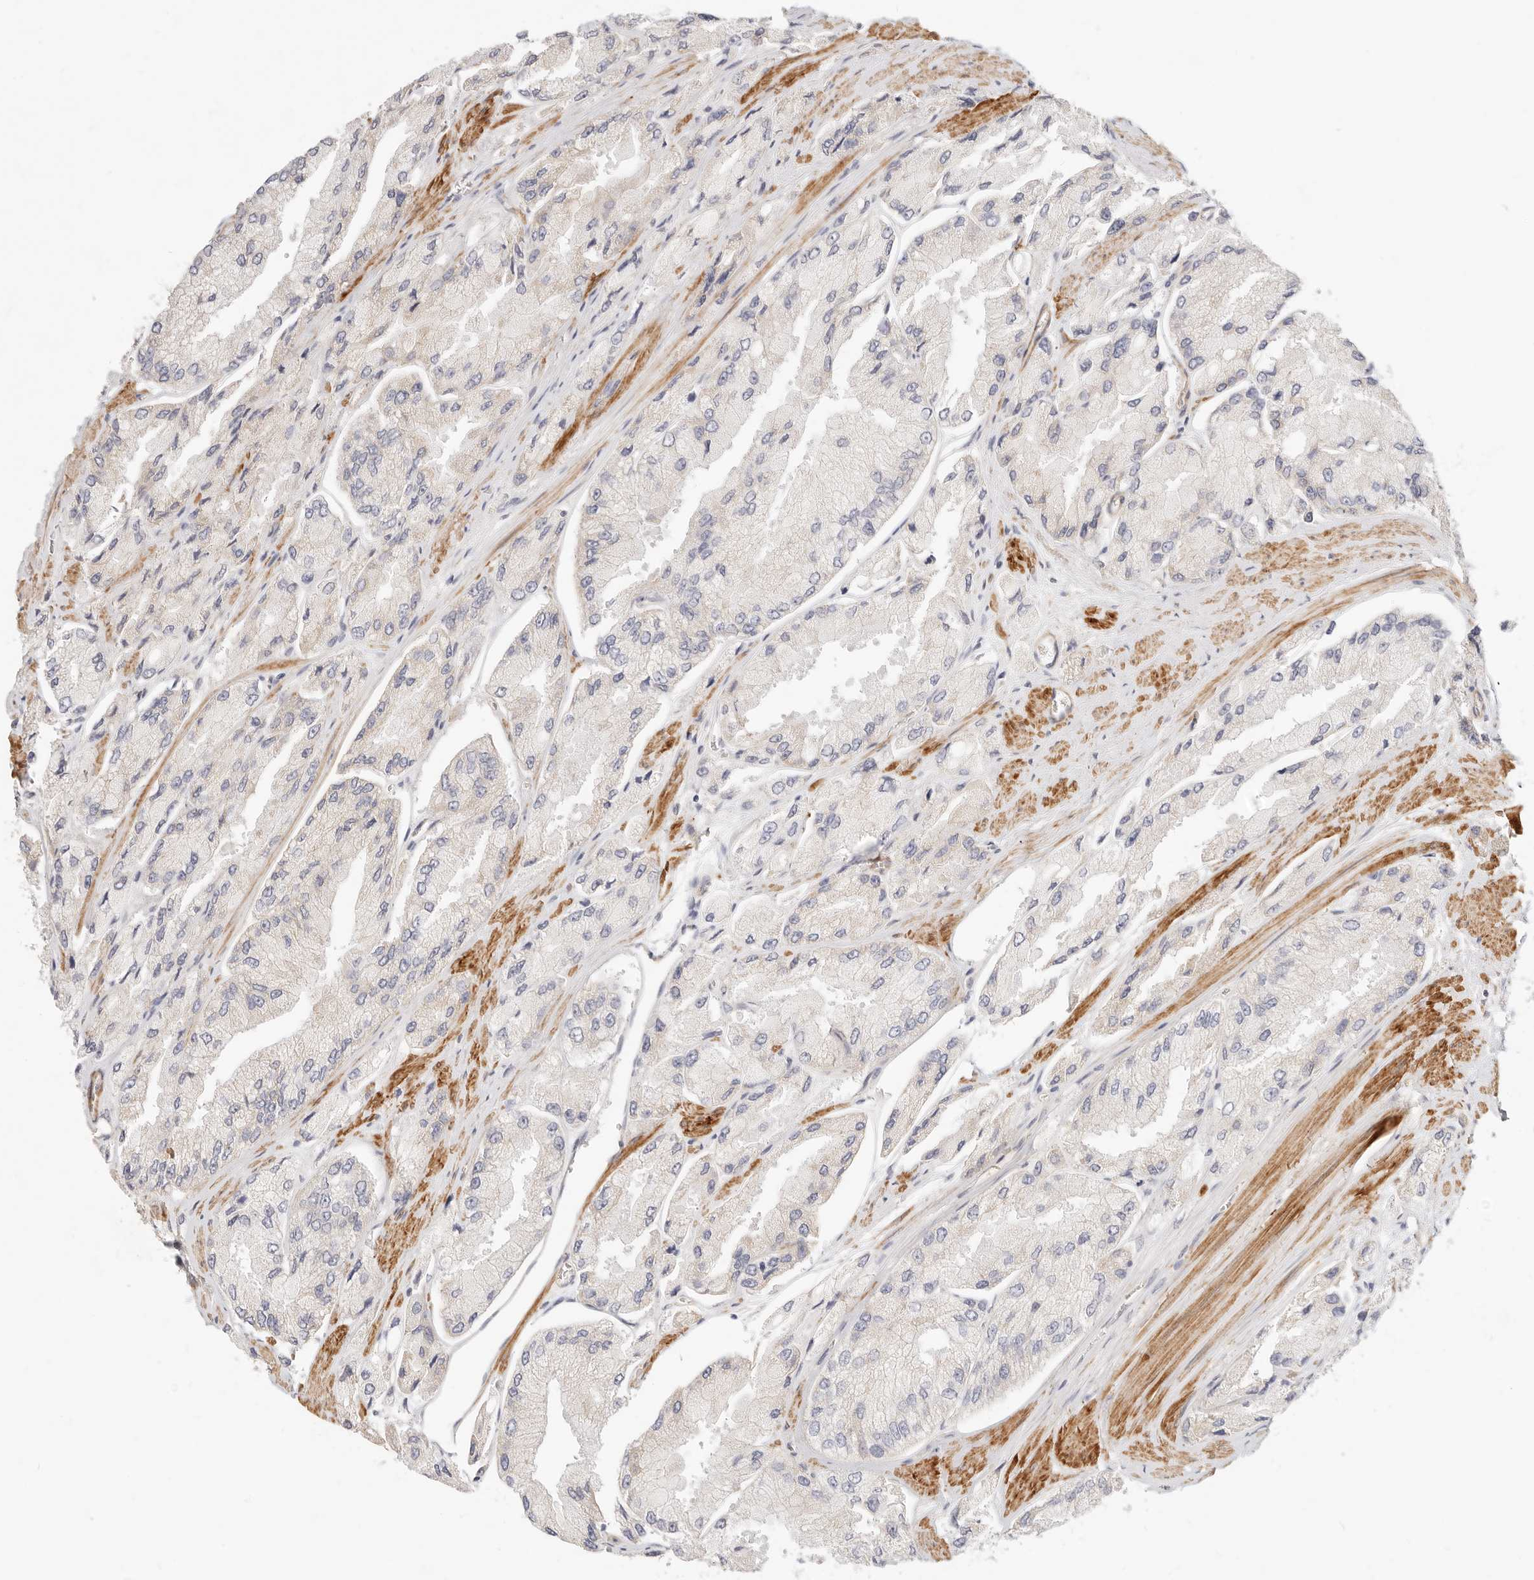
{"staining": {"intensity": "negative", "quantity": "none", "location": "none"}, "tissue": "prostate cancer", "cell_type": "Tumor cells", "image_type": "cancer", "snomed": [{"axis": "morphology", "description": "Adenocarcinoma, High grade"}, {"axis": "topography", "description": "Prostate"}], "caption": "Prostate cancer (high-grade adenocarcinoma) was stained to show a protein in brown. There is no significant staining in tumor cells.", "gene": "UBXN10", "patient": {"sex": "male", "age": 58}}